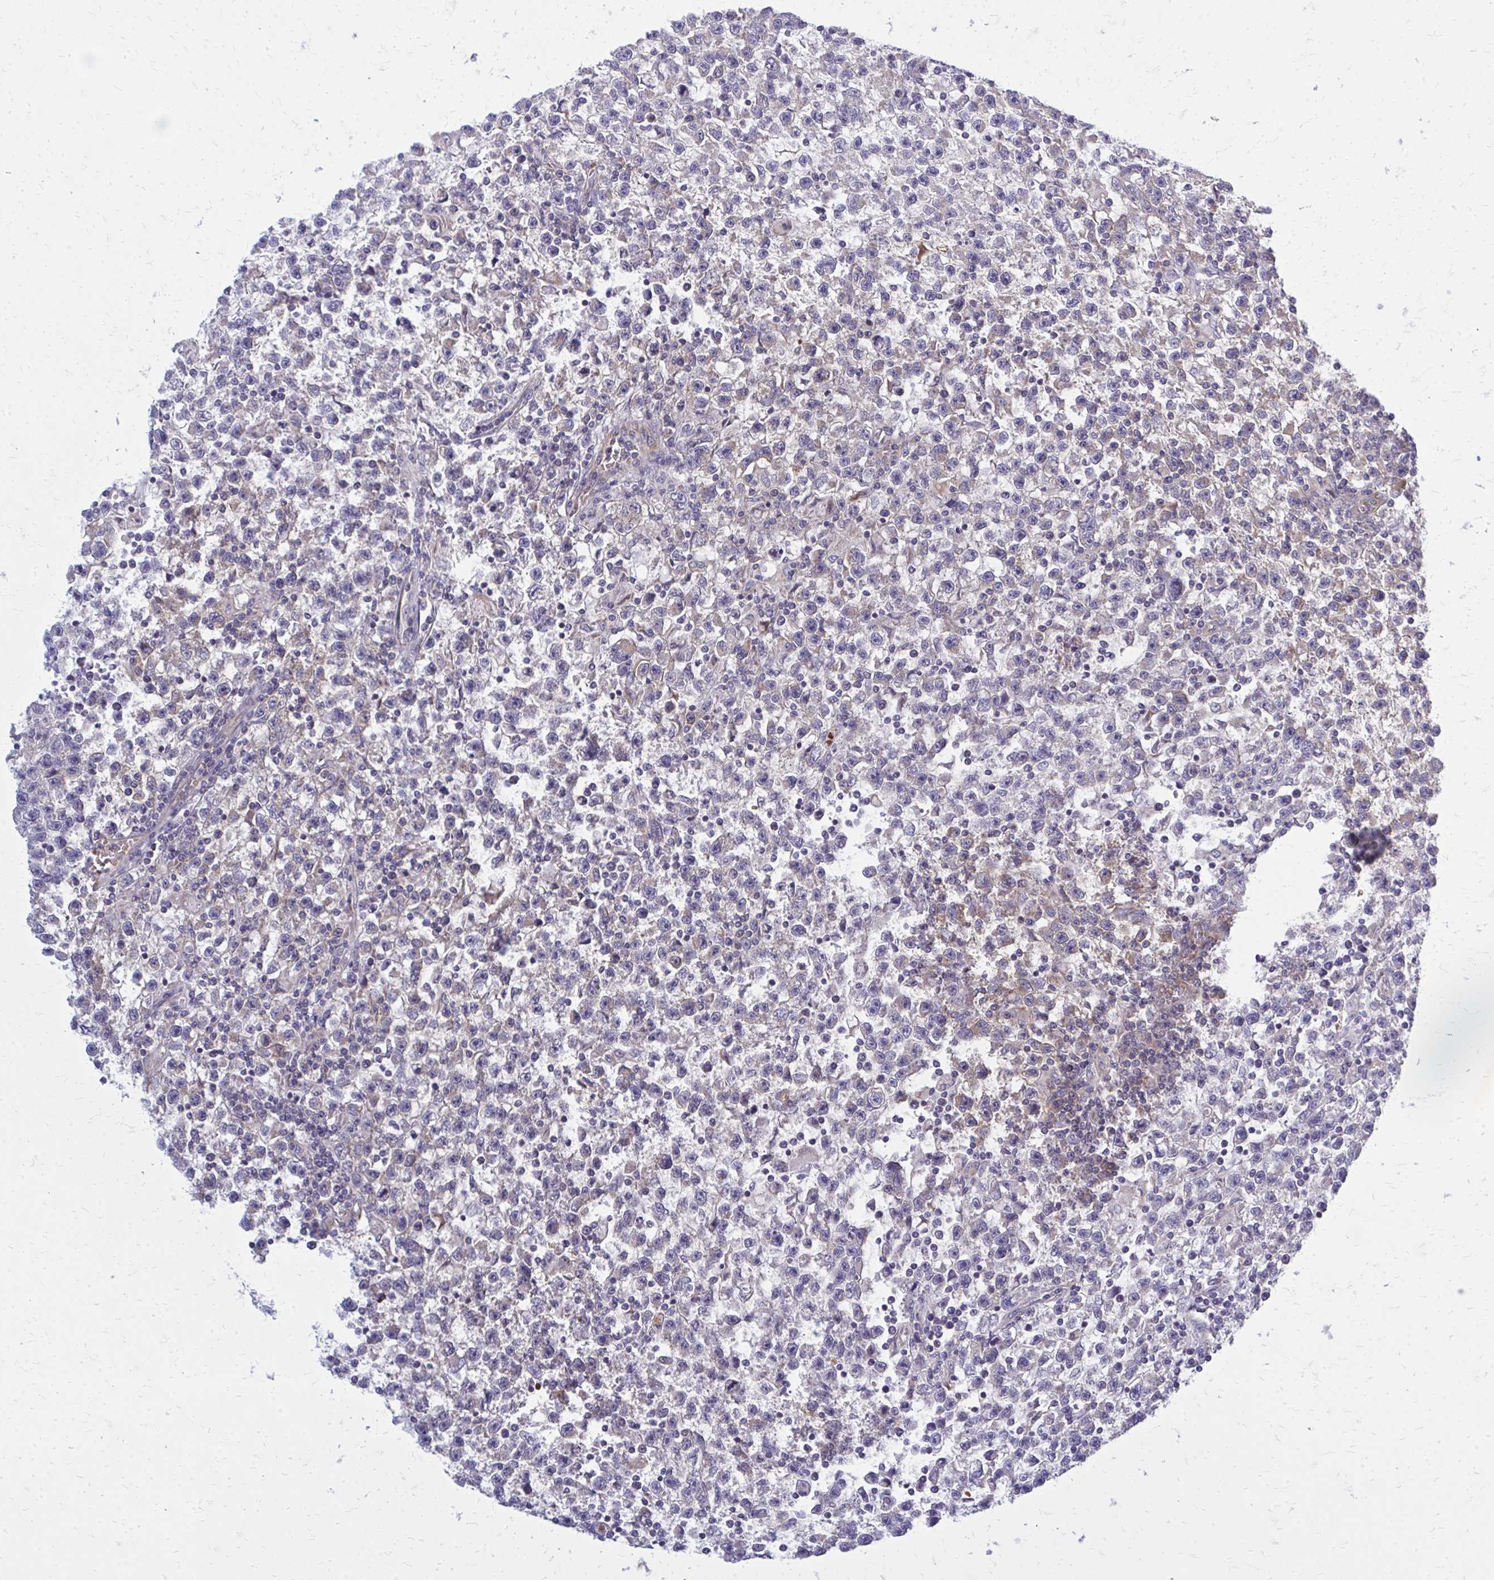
{"staining": {"intensity": "weak", "quantity": "<25%", "location": "cytoplasmic/membranous"}, "tissue": "testis cancer", "cell_type": "Tumor cells", "image_type": "cancer", "snomed": [{"axis": "morphology", "description": "Seminoma, NOS"}, {"axis": "topography", "description": "Testis"}], "caption": "High power microscopy image of an immunohistochemistry photomicrograph of testis seminoma, revealing no significant expression in tumor cells.", "gene": "PDK4", "patient": {"sex": "male", "age": 31}}